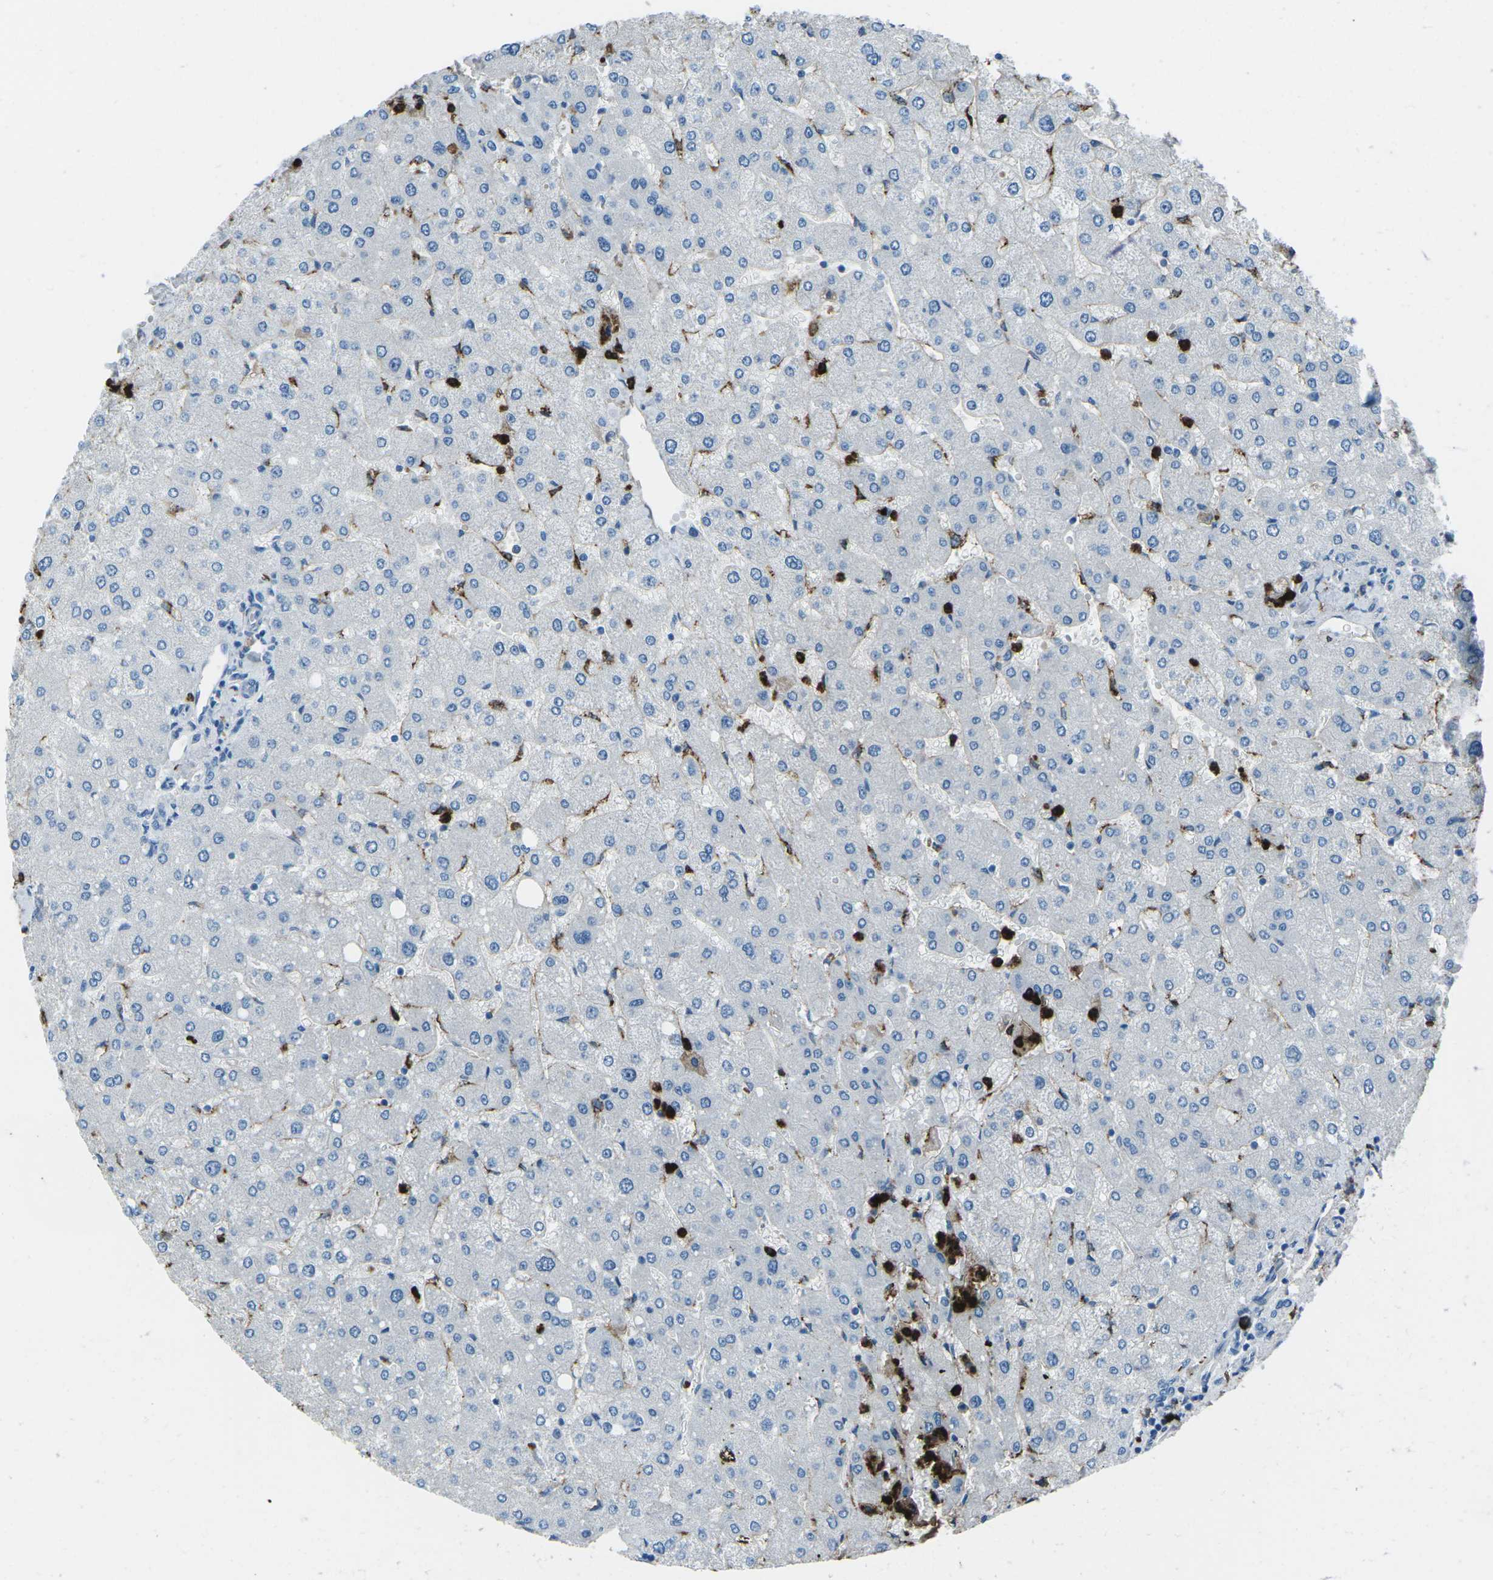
{"staining": {"intensity": "negative", "quantity": "none", "location": "none"}, "tissue": "liver", "cell_type": "Cholangiocytes", "image_type": "normal", "snomed": [{"axis": "morphology", "description": "Normal tissue, NOS"}, {"axis": "topography", "description": "Liver"}], "caption": "This is an immunohistochemistry micrograph of benign liver. There is no positivity in cholangiocytes.", "gene": "FCN1", "patient": {"sex": "male", "age": 55}}